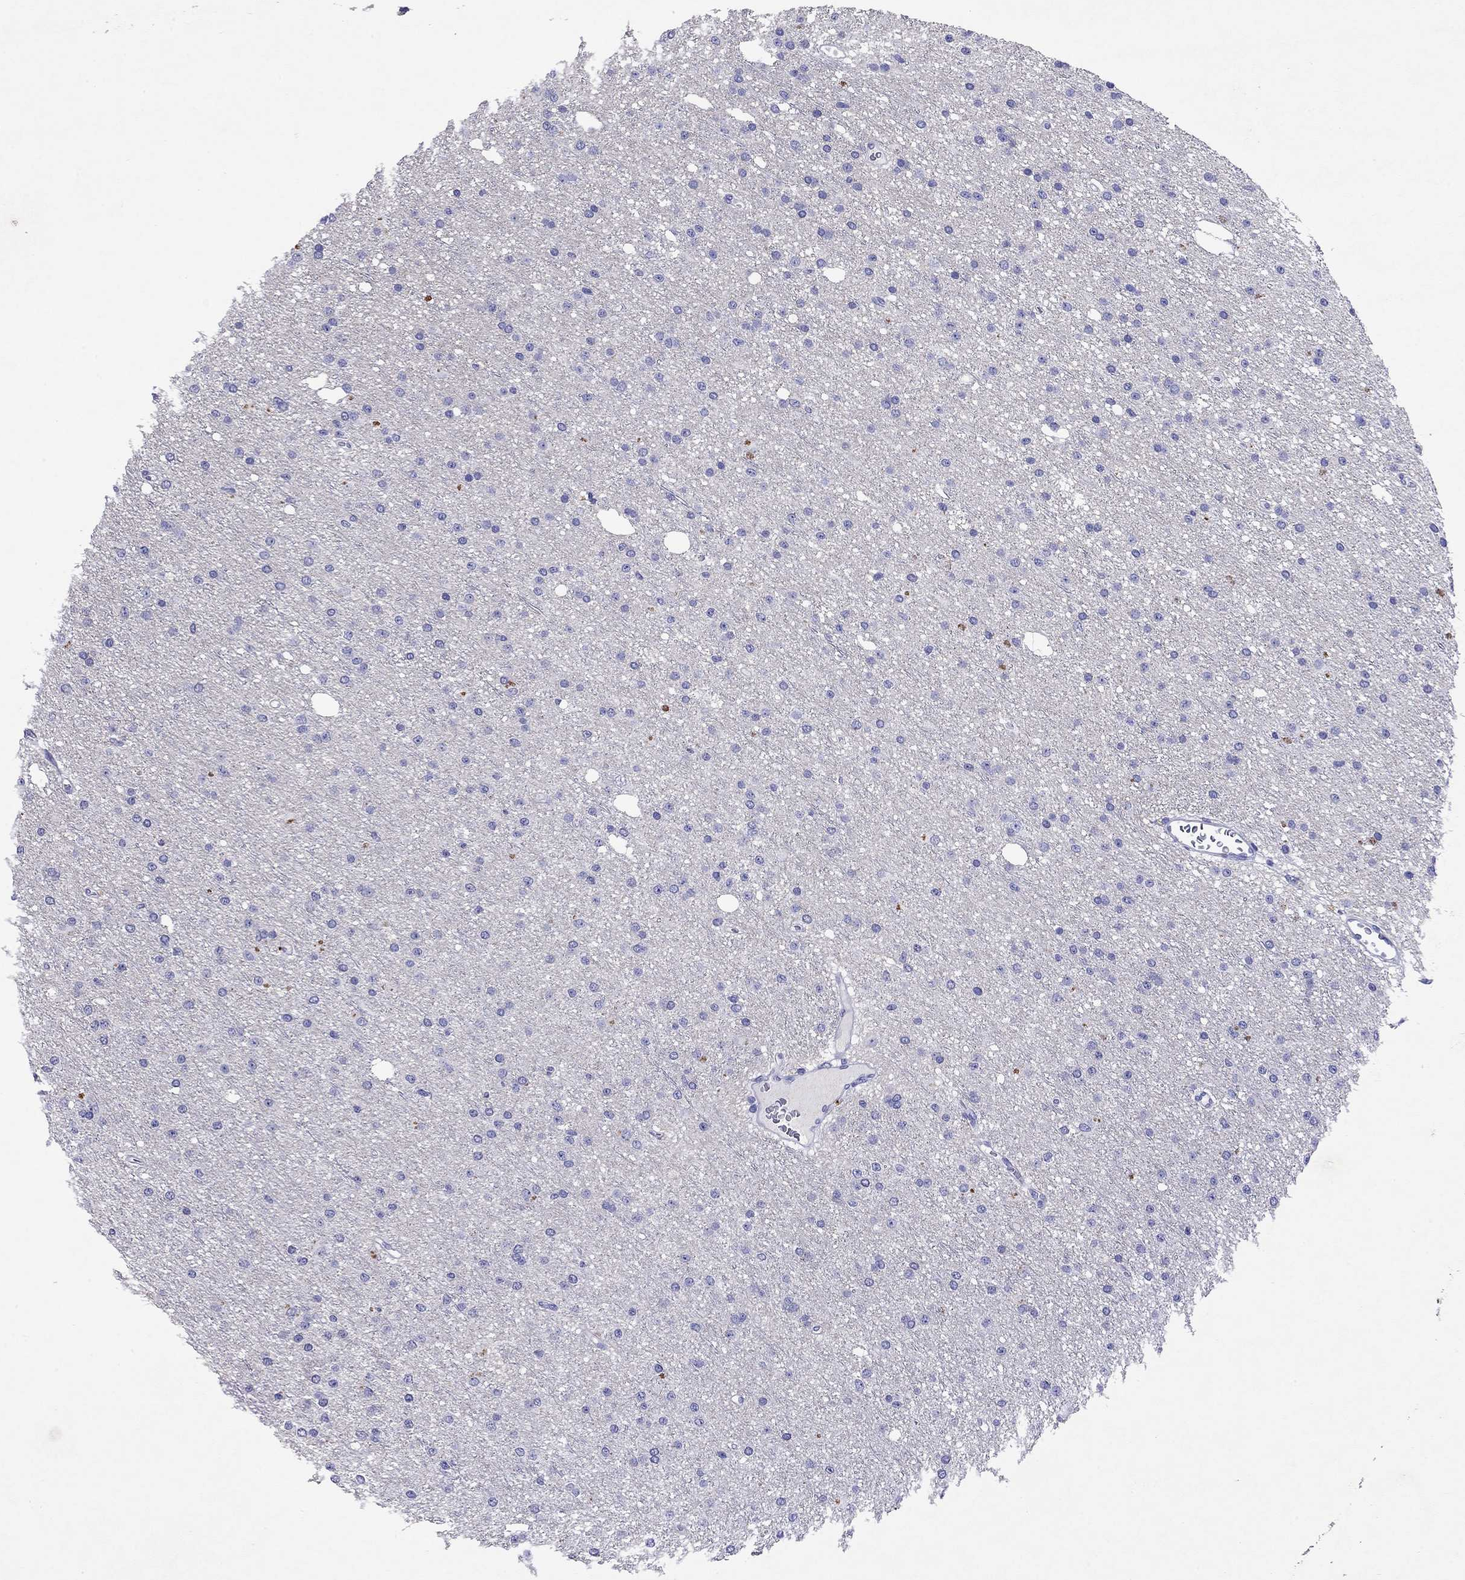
{"staining": {"intensity": "negative", "quantity": "none", "location": "none"}, "tissue": "glioma", "cell_type": "Tumor cells", "image_type": "cancer", "snomed": [{"axis": "morphology", "description": "Glioma, malignant, Low grade"}, {"axis": "topography", "description": "Brain"}], "caption": "IHC micrograph of malignant glioma (low-grade) stained for a protein (brown), which shows no staining in tumor cells.", "gene": "ARMC12", "patient": {"sex": "male", "age": 27}}